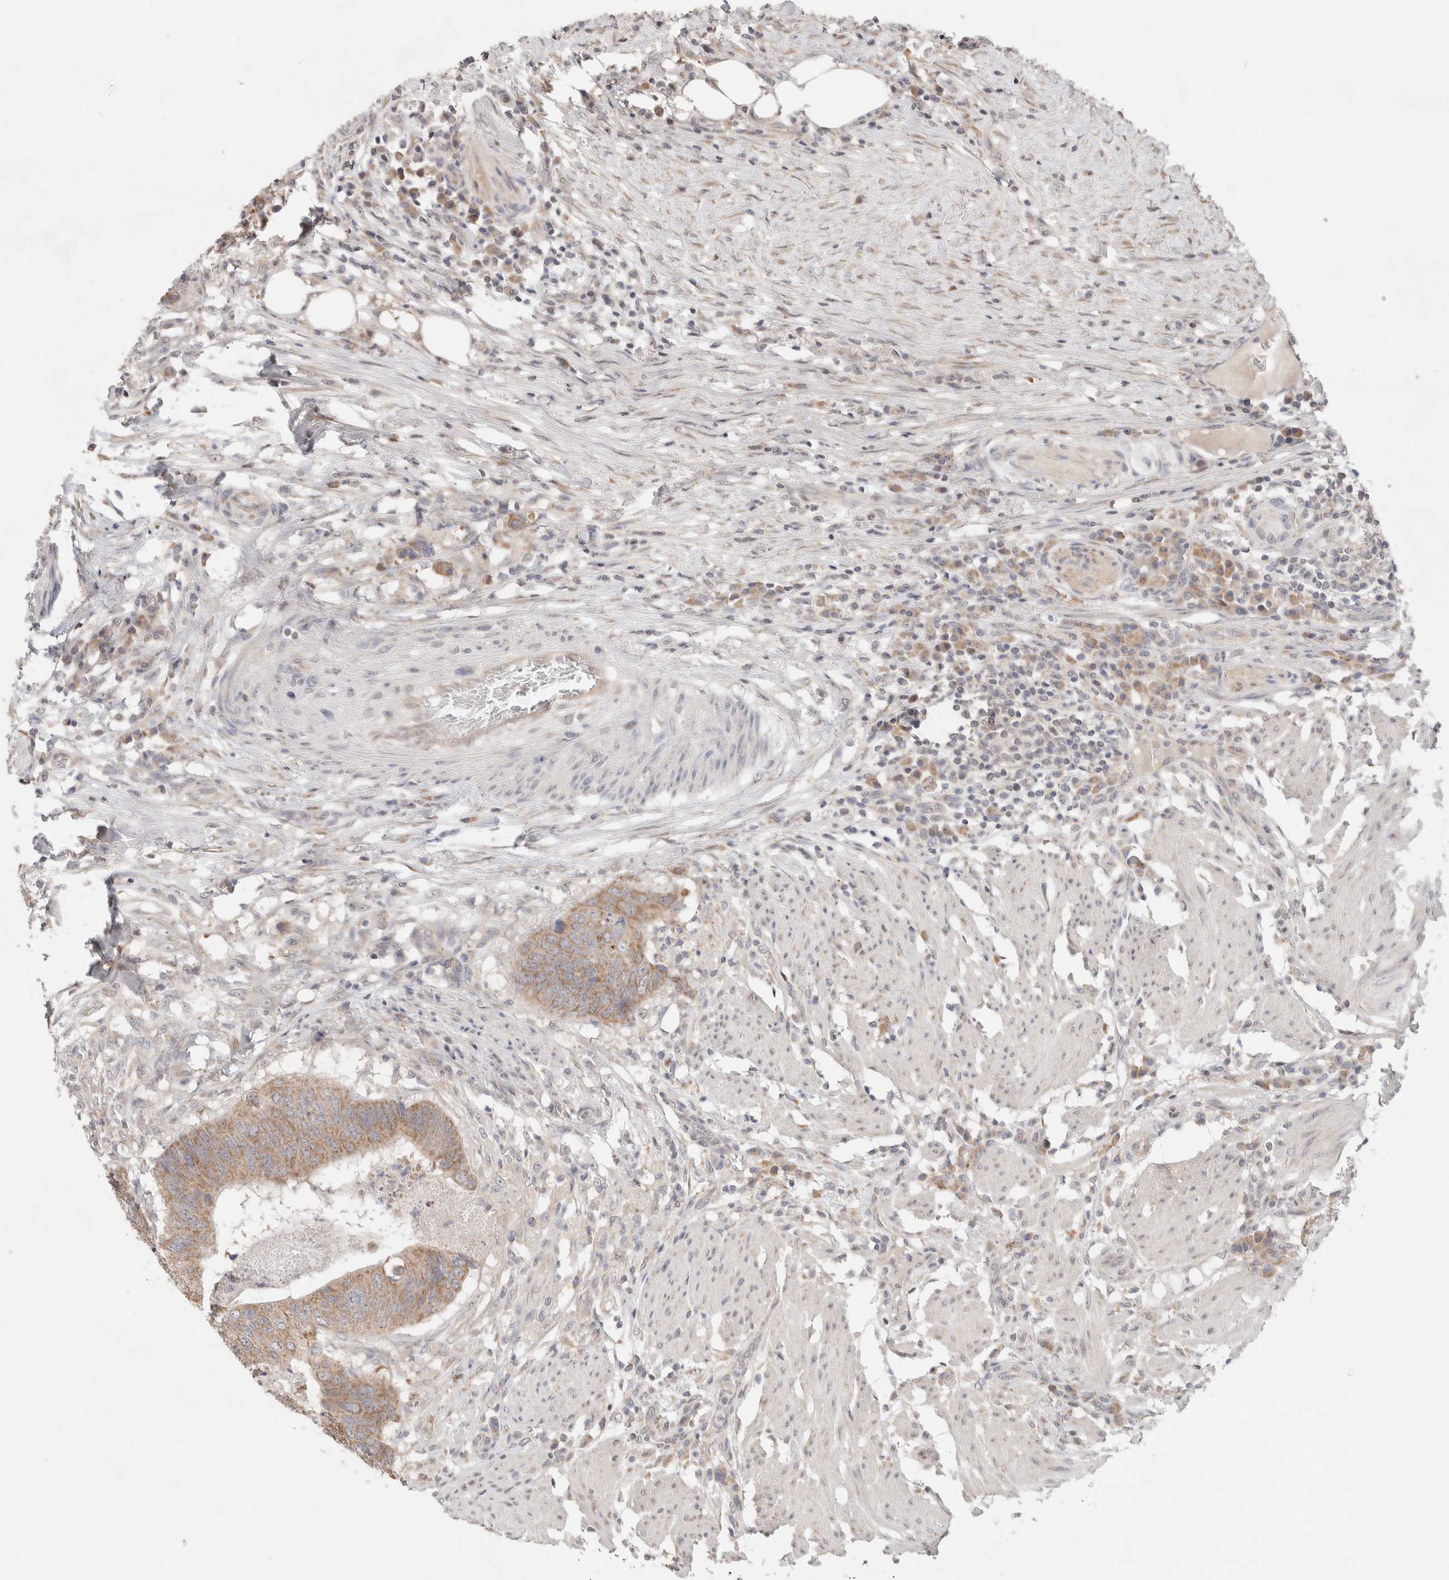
{"staining": {"intensity": "weak", "quantity": ">75%", "location": "cytoplasmic/membranous"}, "tissue": "colorectal cancer", "cell_type": "Tumor cells", "image_type": "cancer", "snomed": [{"axis": "morphology", "description": "Adenocarcinoma, NOS"}, {"axis": "topography", "description": "Colon"}], "caption": "A brown stain shows weak cytoplasmic/membranous expression of a protein in colorectal cancer tumor cells.", "gene": "ERI3", "patient": {"sex": "male", "age": 56}}